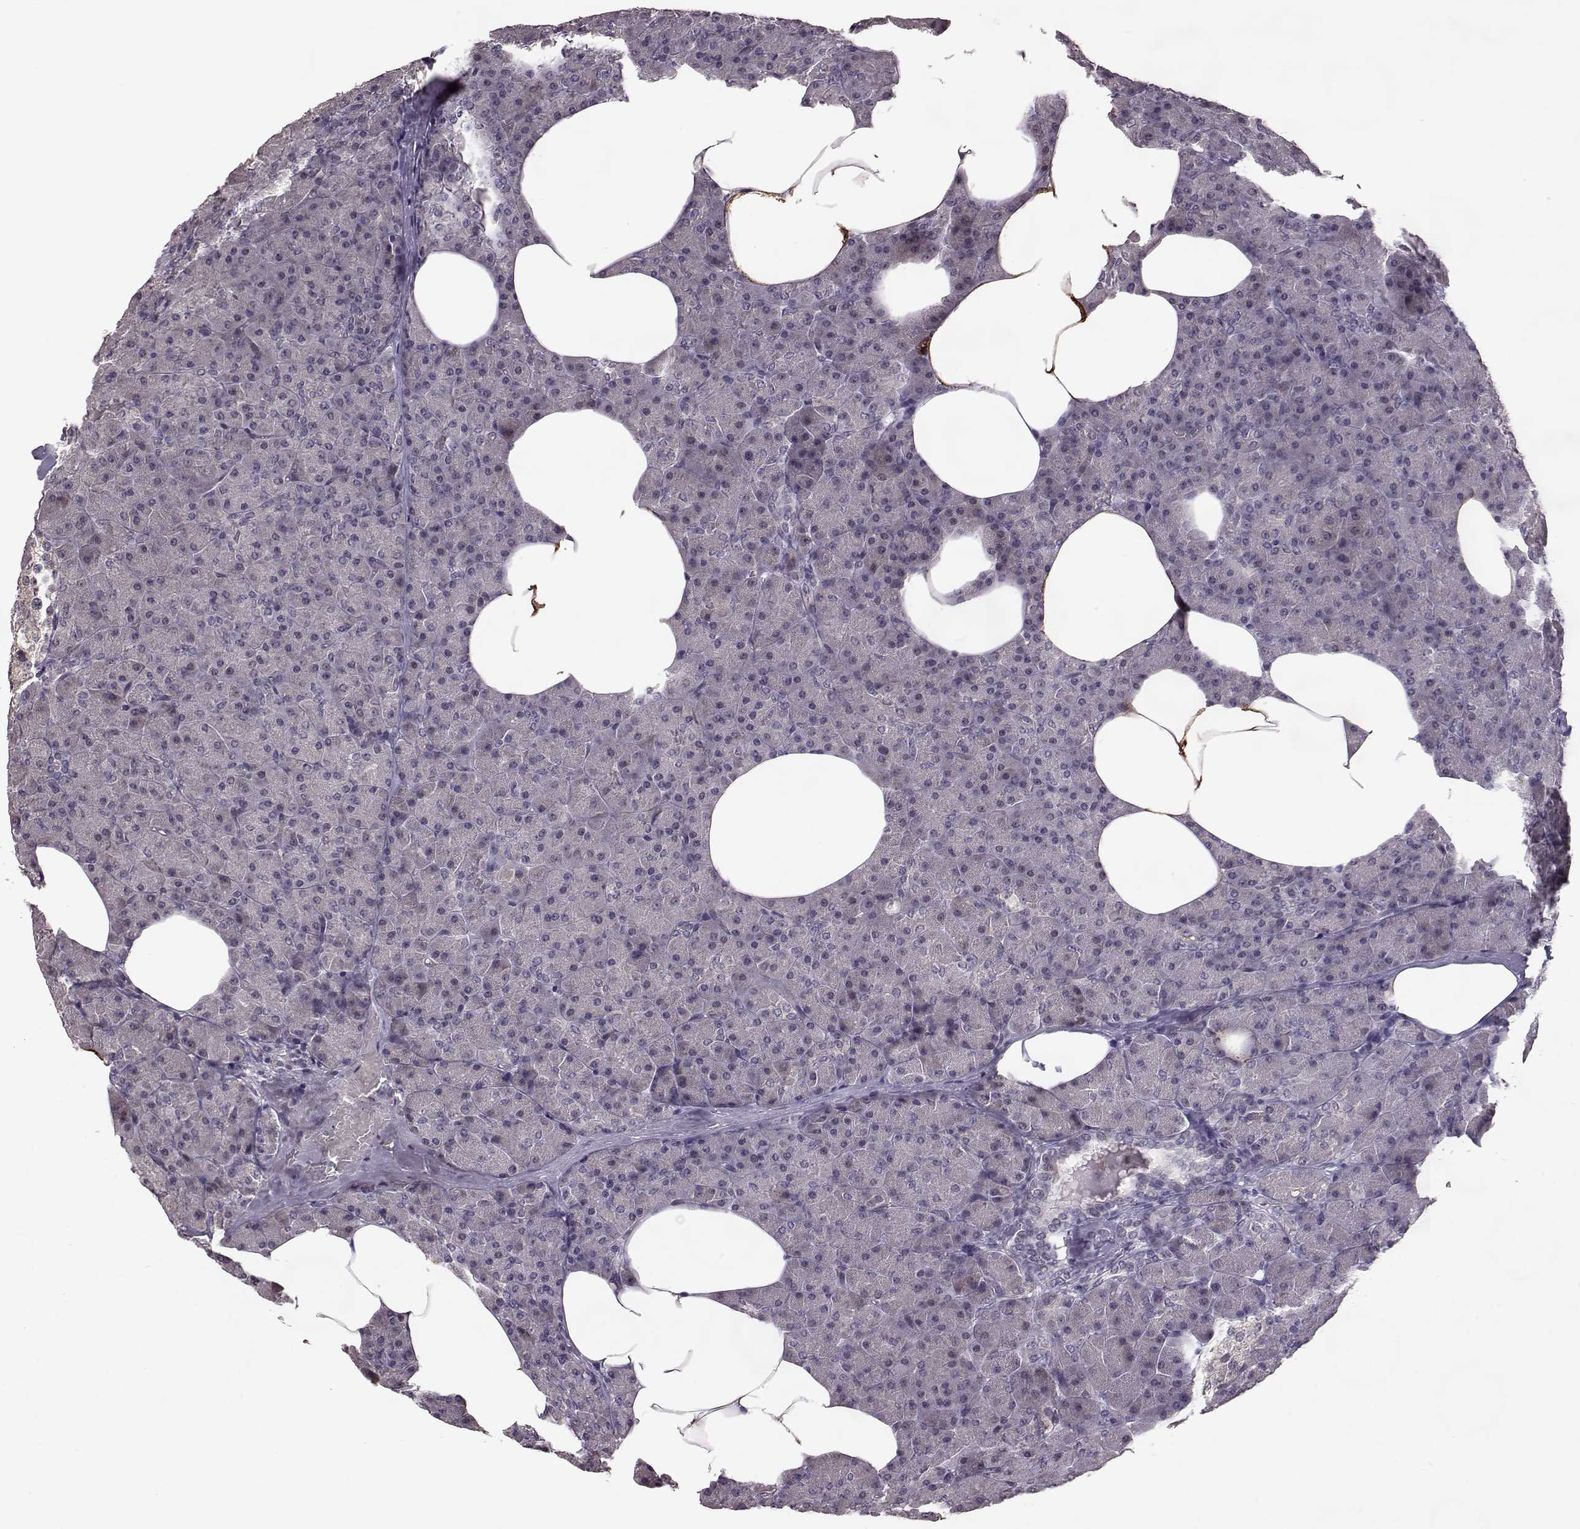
{"staining": {"intensity": "negative", "quantity": "none", "location": "none"}, "tissue": "pancreas", "cell_type": "Exocrine glandular cells", "image_type": "normal", "snomed": [{"axis": "morphology", "description": "Normal tissue, NOS"}, {"axis": "topography", "description": "Pancreas"}], "caption": "A high-resolution histopathology image shows immunohistochemistry (IHC) staining of unremarkable pancreas, which reveals no significant expression in exocrine glandular cells.", "gene": "ELOVL5", "patient": {"sex": "female", "age": 45}}